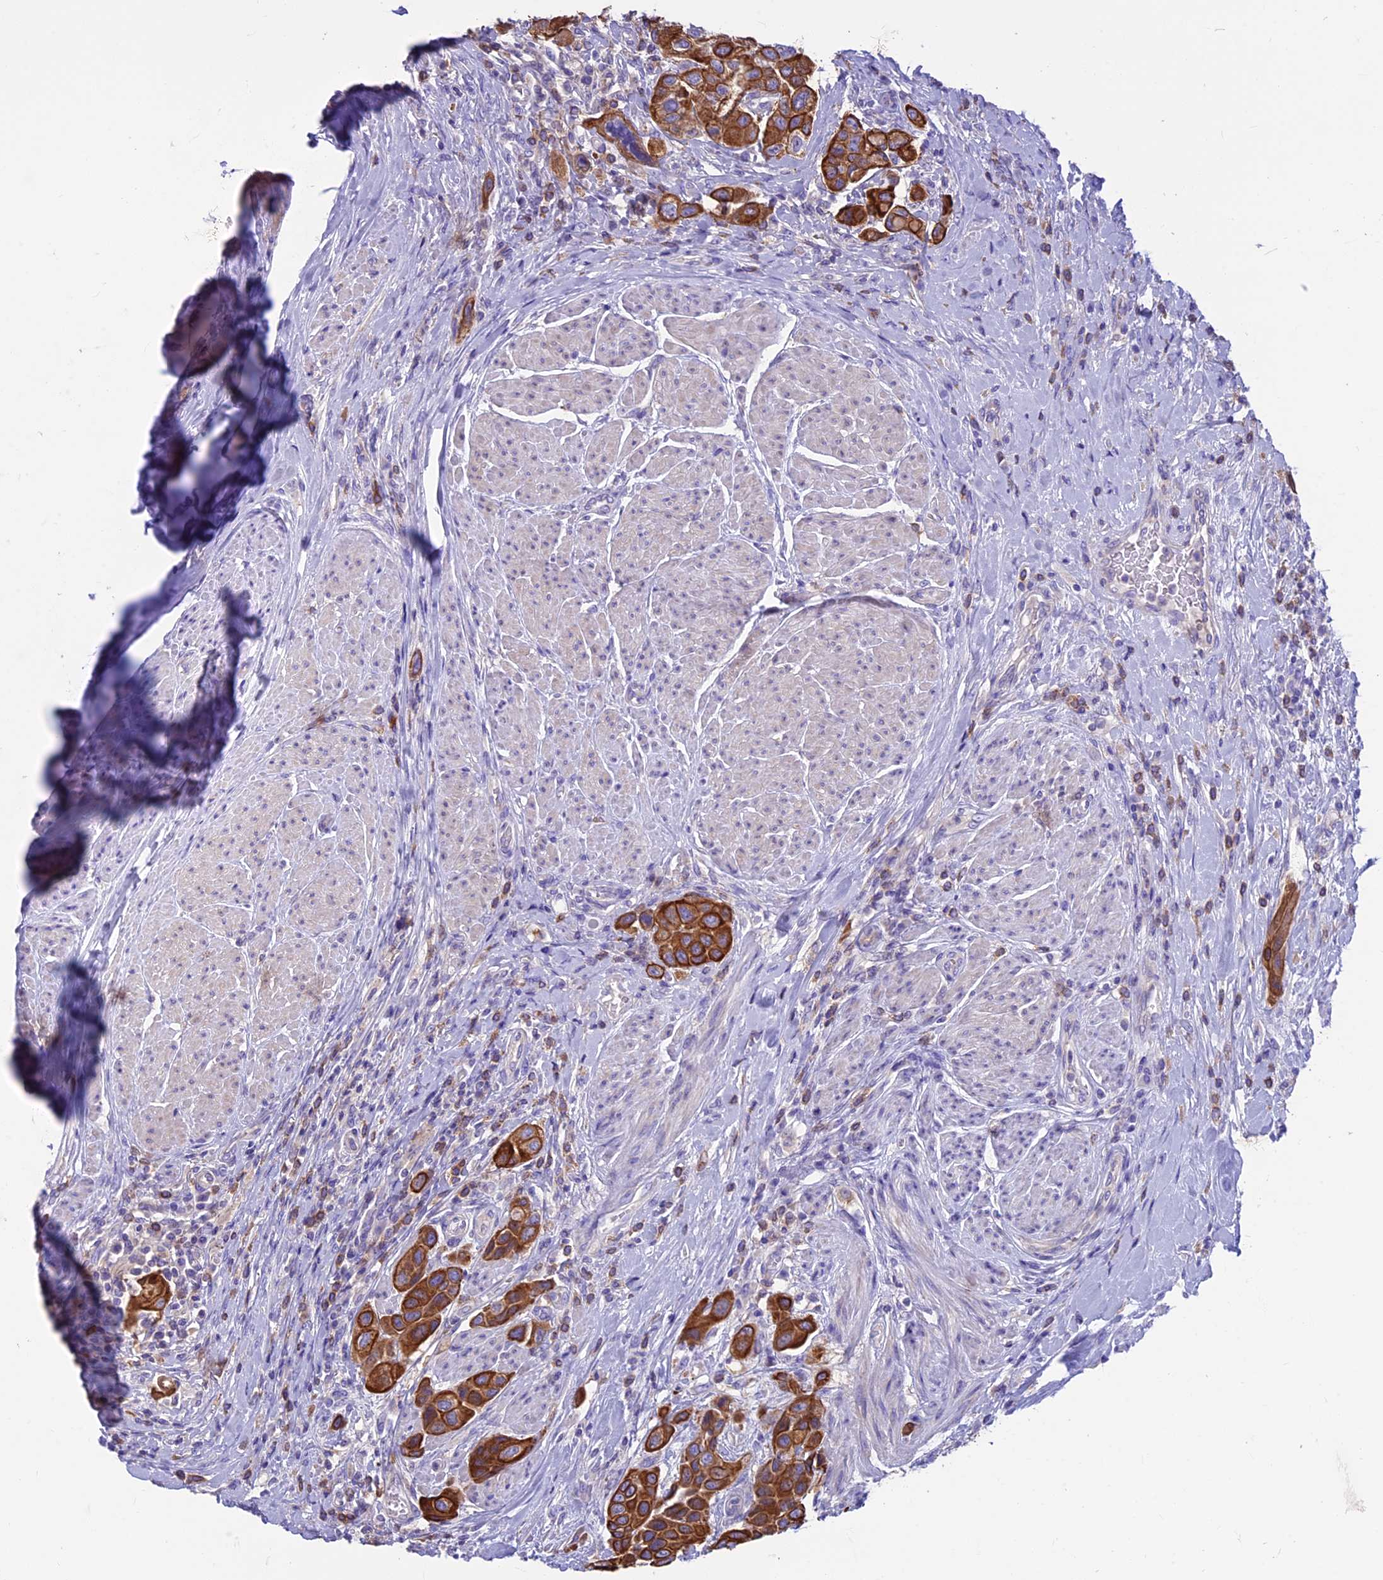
{"staining": {"intensity": "strong", "quantity": ">75%", "location": "cytoplasmic/membranous"}, "tissue": "urothelial cancer", "cell_type": "Tumor cells", "image_type": "cancer", "snomed": [{"axis": "morphology", "description": "Urothelial carcinoma, High grade"}, {"axis": "topography", "description": "Urinary bladder"}], "caption": "High-power microscopy captured an immunohistochemistry histopathology image of urothelial carcinoma (high-grade), revealing strong cytoplasmic/membranous staining in approximately >75% of tumor cells.", "gene": "CDAN1", "patient": {"sex": "male", "age": 50}}